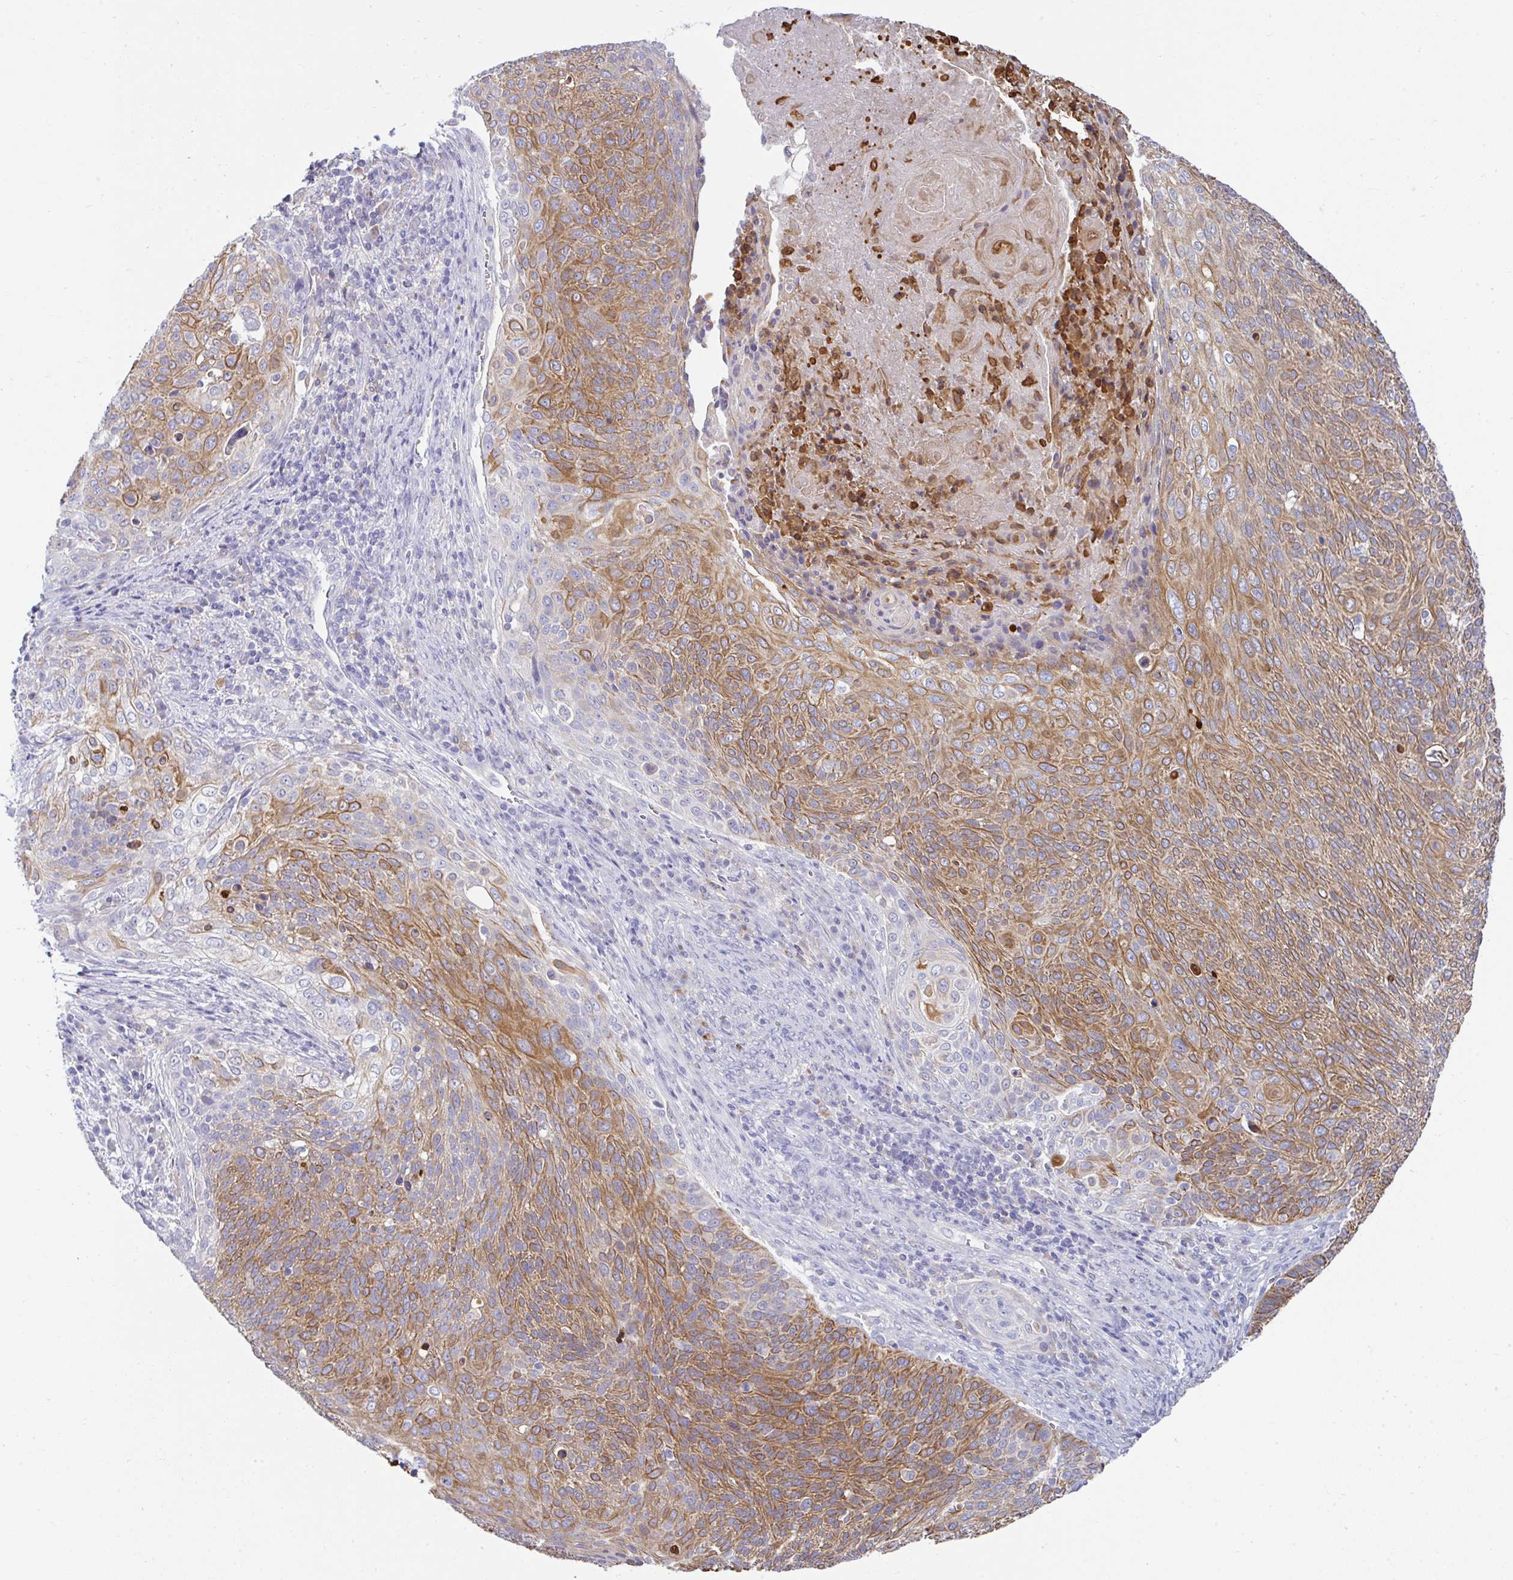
{"staining": {"intensity": "moderate", "quantity": ">75%", "location": "cytoplasmic/membranous"}, "tissue": "cervical cancer", "cell_type": "Tumor cells", "image_type": "cancer", "snomed": [{"axis": "morphology", "description": "Squamous cell carcinoma, NOS"}, {"axis": "topography", "description": "Cervix"}], "caption": "Squamous cell carcinoma (cervical) stained with a brown dye displays moderate cytoplasmic/membranous positive positivity in approximately >75% of tumor cells.", "gene": "ZNF33A", "patient": {"sex": "female", "age": 31}}